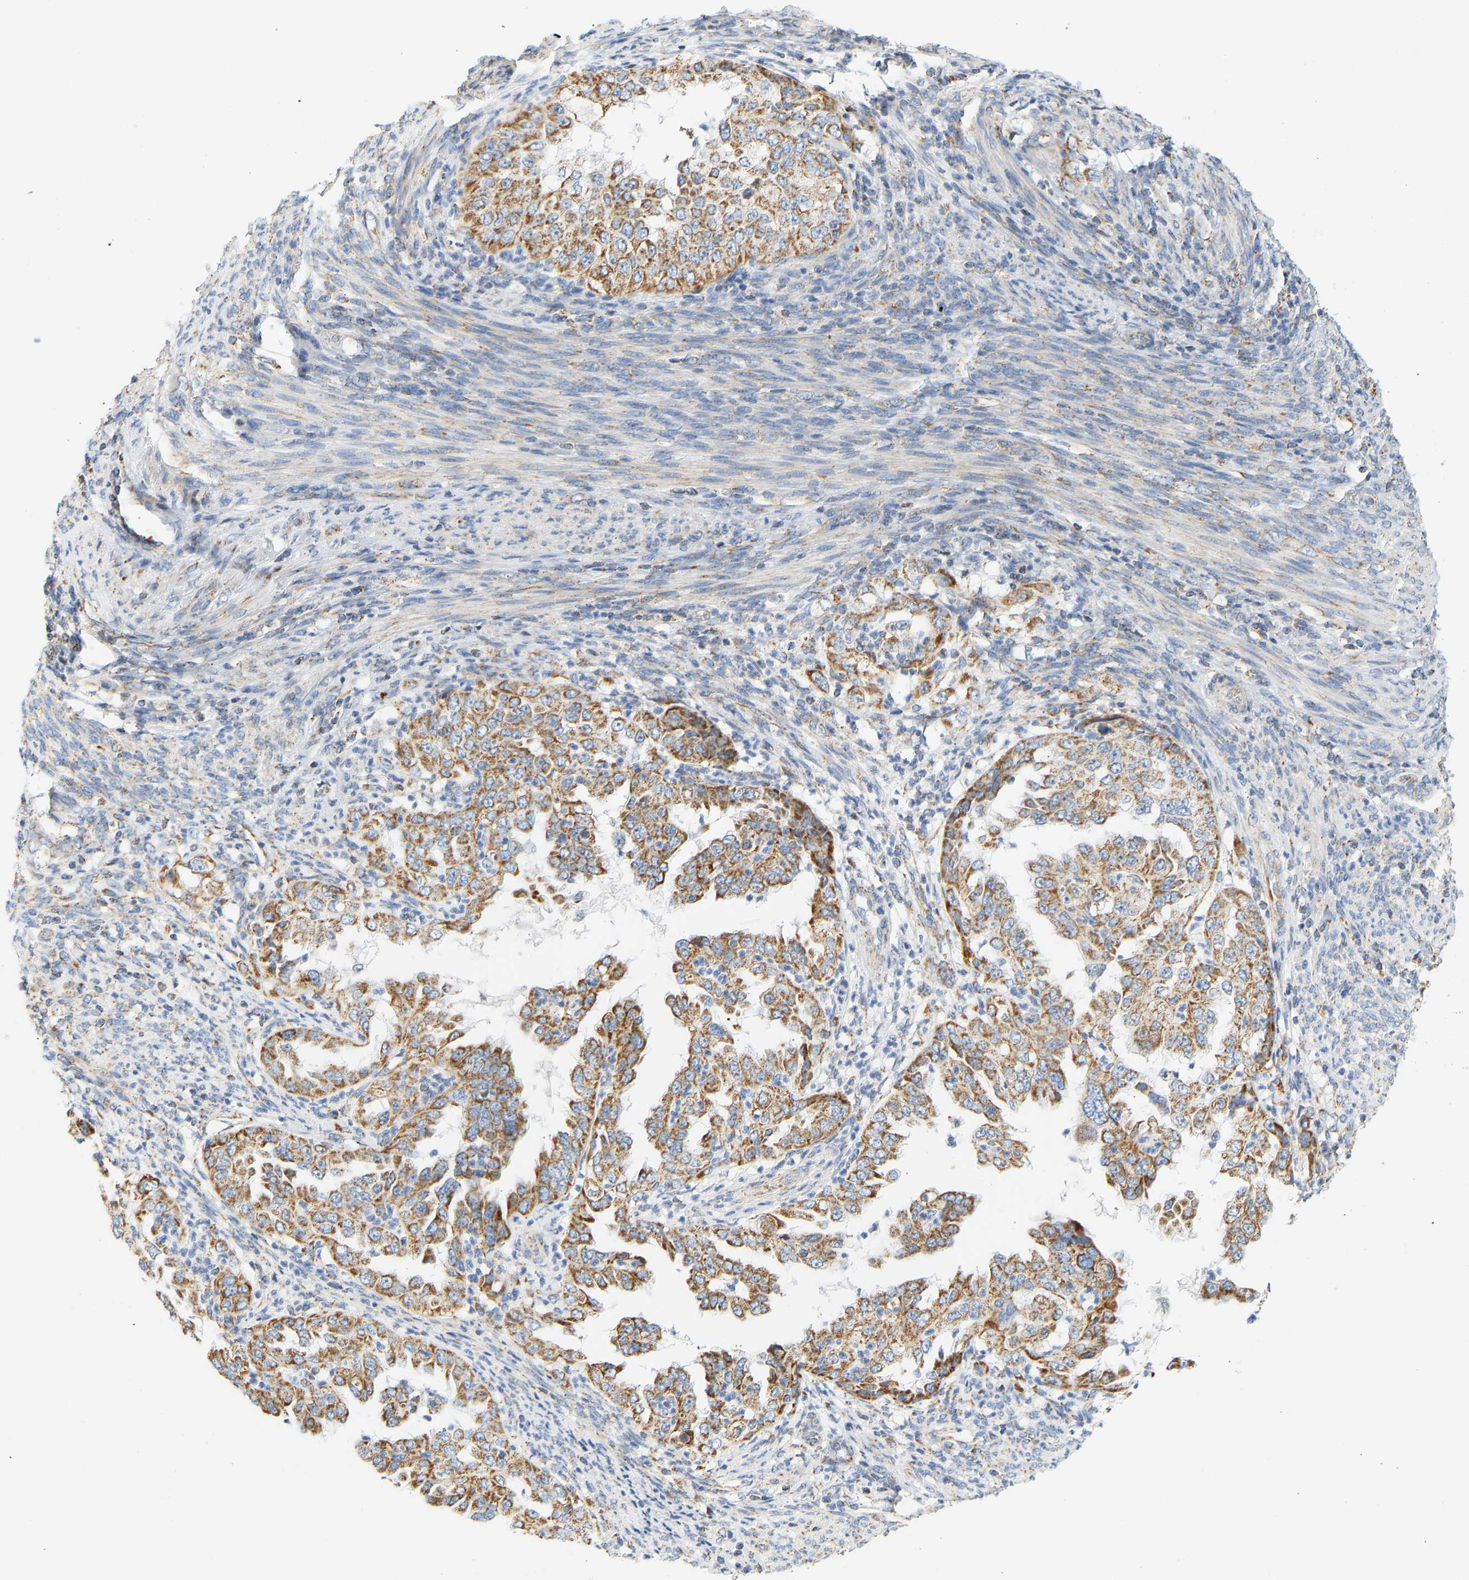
{"staining": {"intensity": "moderate", "quantity": ">75%", "location": "cytoplasmic/membranous"}, "tissue": "endometrial cancer", "cell_type": "Tumor cells", "image_type": "cancer", "snomed": [{"axis": "morphology", "description": "Adenocarcinoma, NOS"}, {"axis": "topography", "description": "Endometrium"}], "caption": "Endometrial cancer was stained to show a protein in brown. There is medium levels of moderate cytoplasmic/membranous expression in about >75% of tumor cells.", "gene": "GRPEL2", "patient": {"sex": "female", "age": 85}}